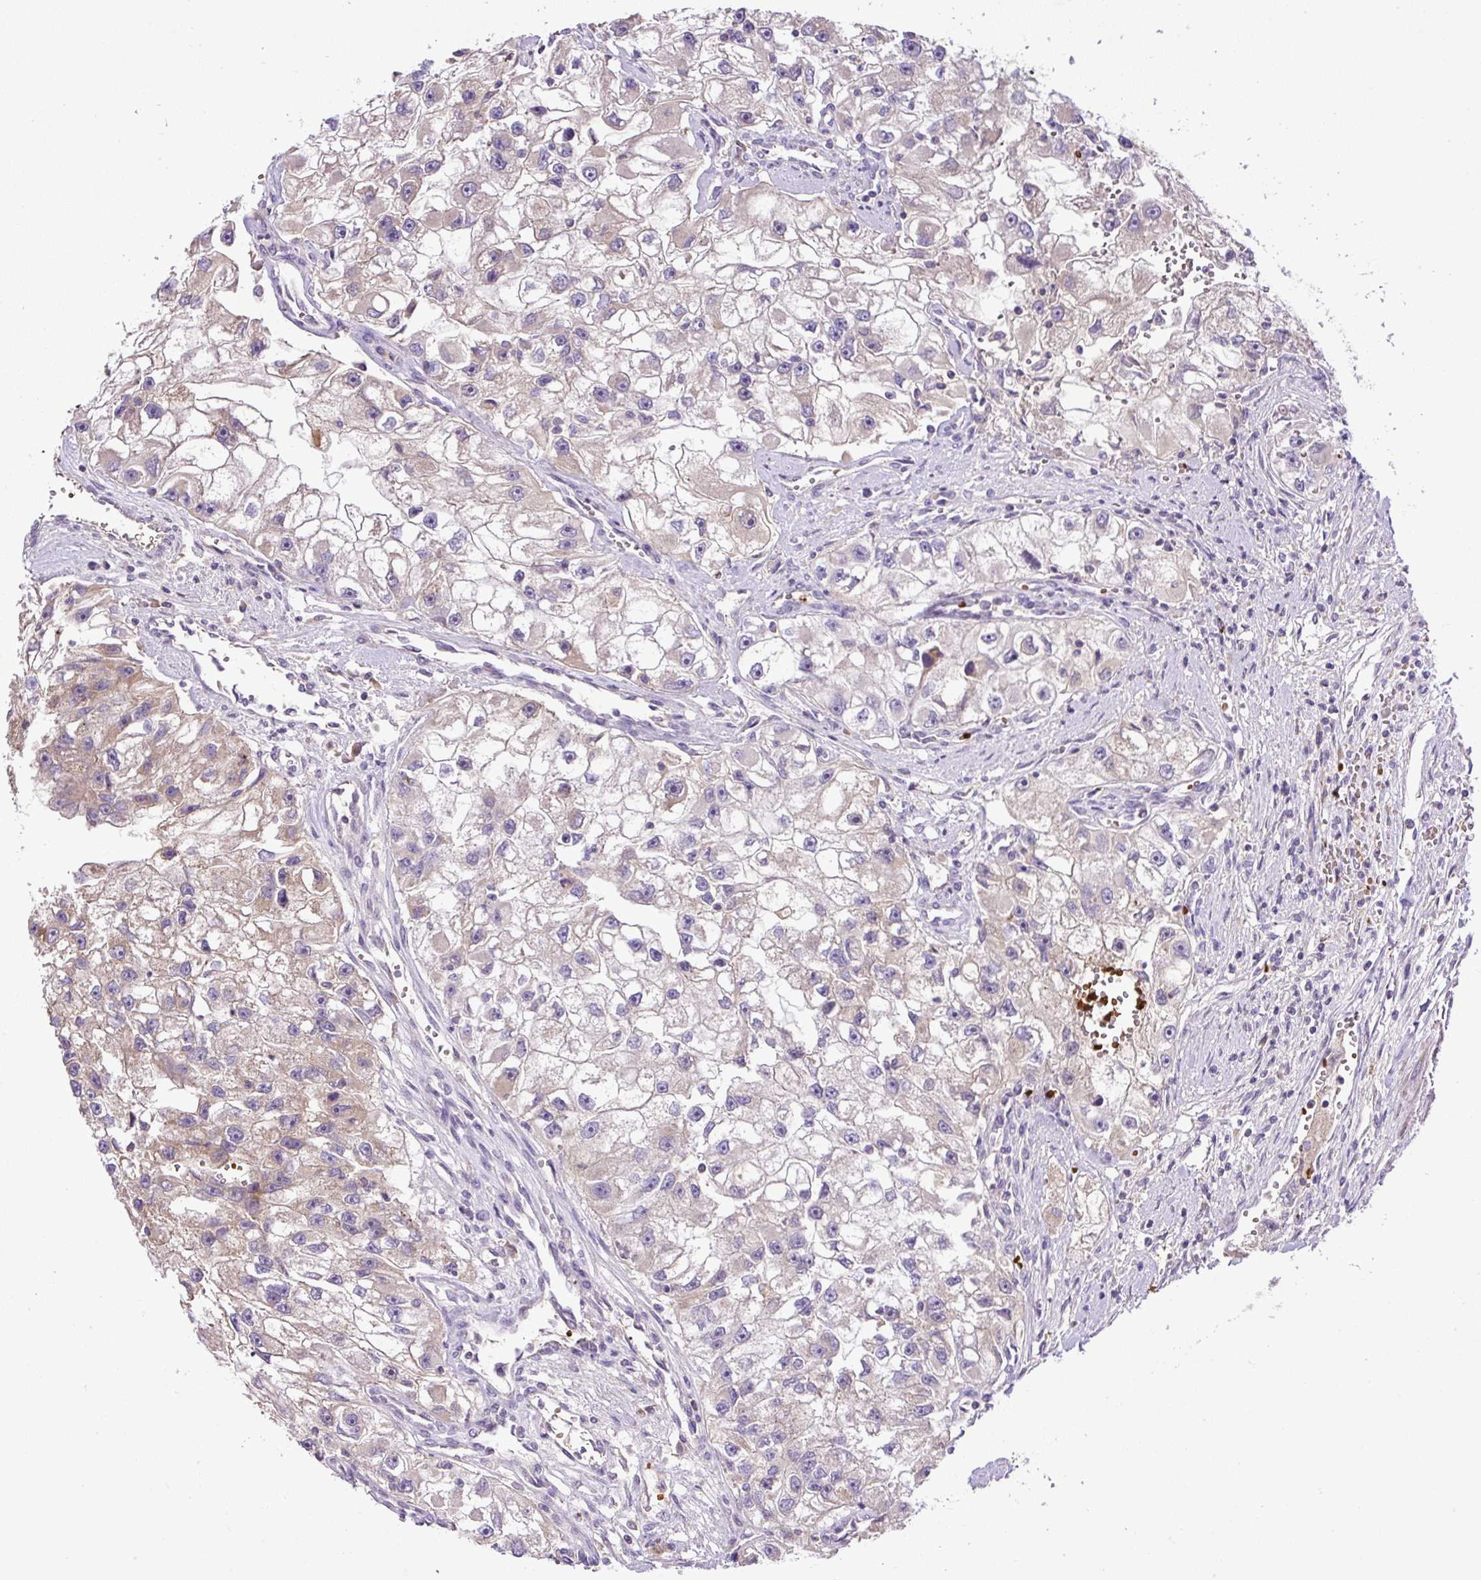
{"staining": {"intensity": "weak", "quantity": "25%-75%", "location": "cytoplasmic/membranous"}, "tissue": "renal cancer", "cell_type": "Tumor cells", "image_type": "cancer", "snomed": [{"axis": "morphology", "description": "Adenocarcinoma, NOS"}, {"axis": "topography", "description": "Kidney"}], "caption": "Approximately 25%-75% of tumor cells in human renal cancer (adenocarcinoma) display weak cytoplasmic/membranous protein positivity as visualized by brown immunohistochemical staining.", "gene": "CXCL13", "patient": {"sex": "male", "age": 63}}